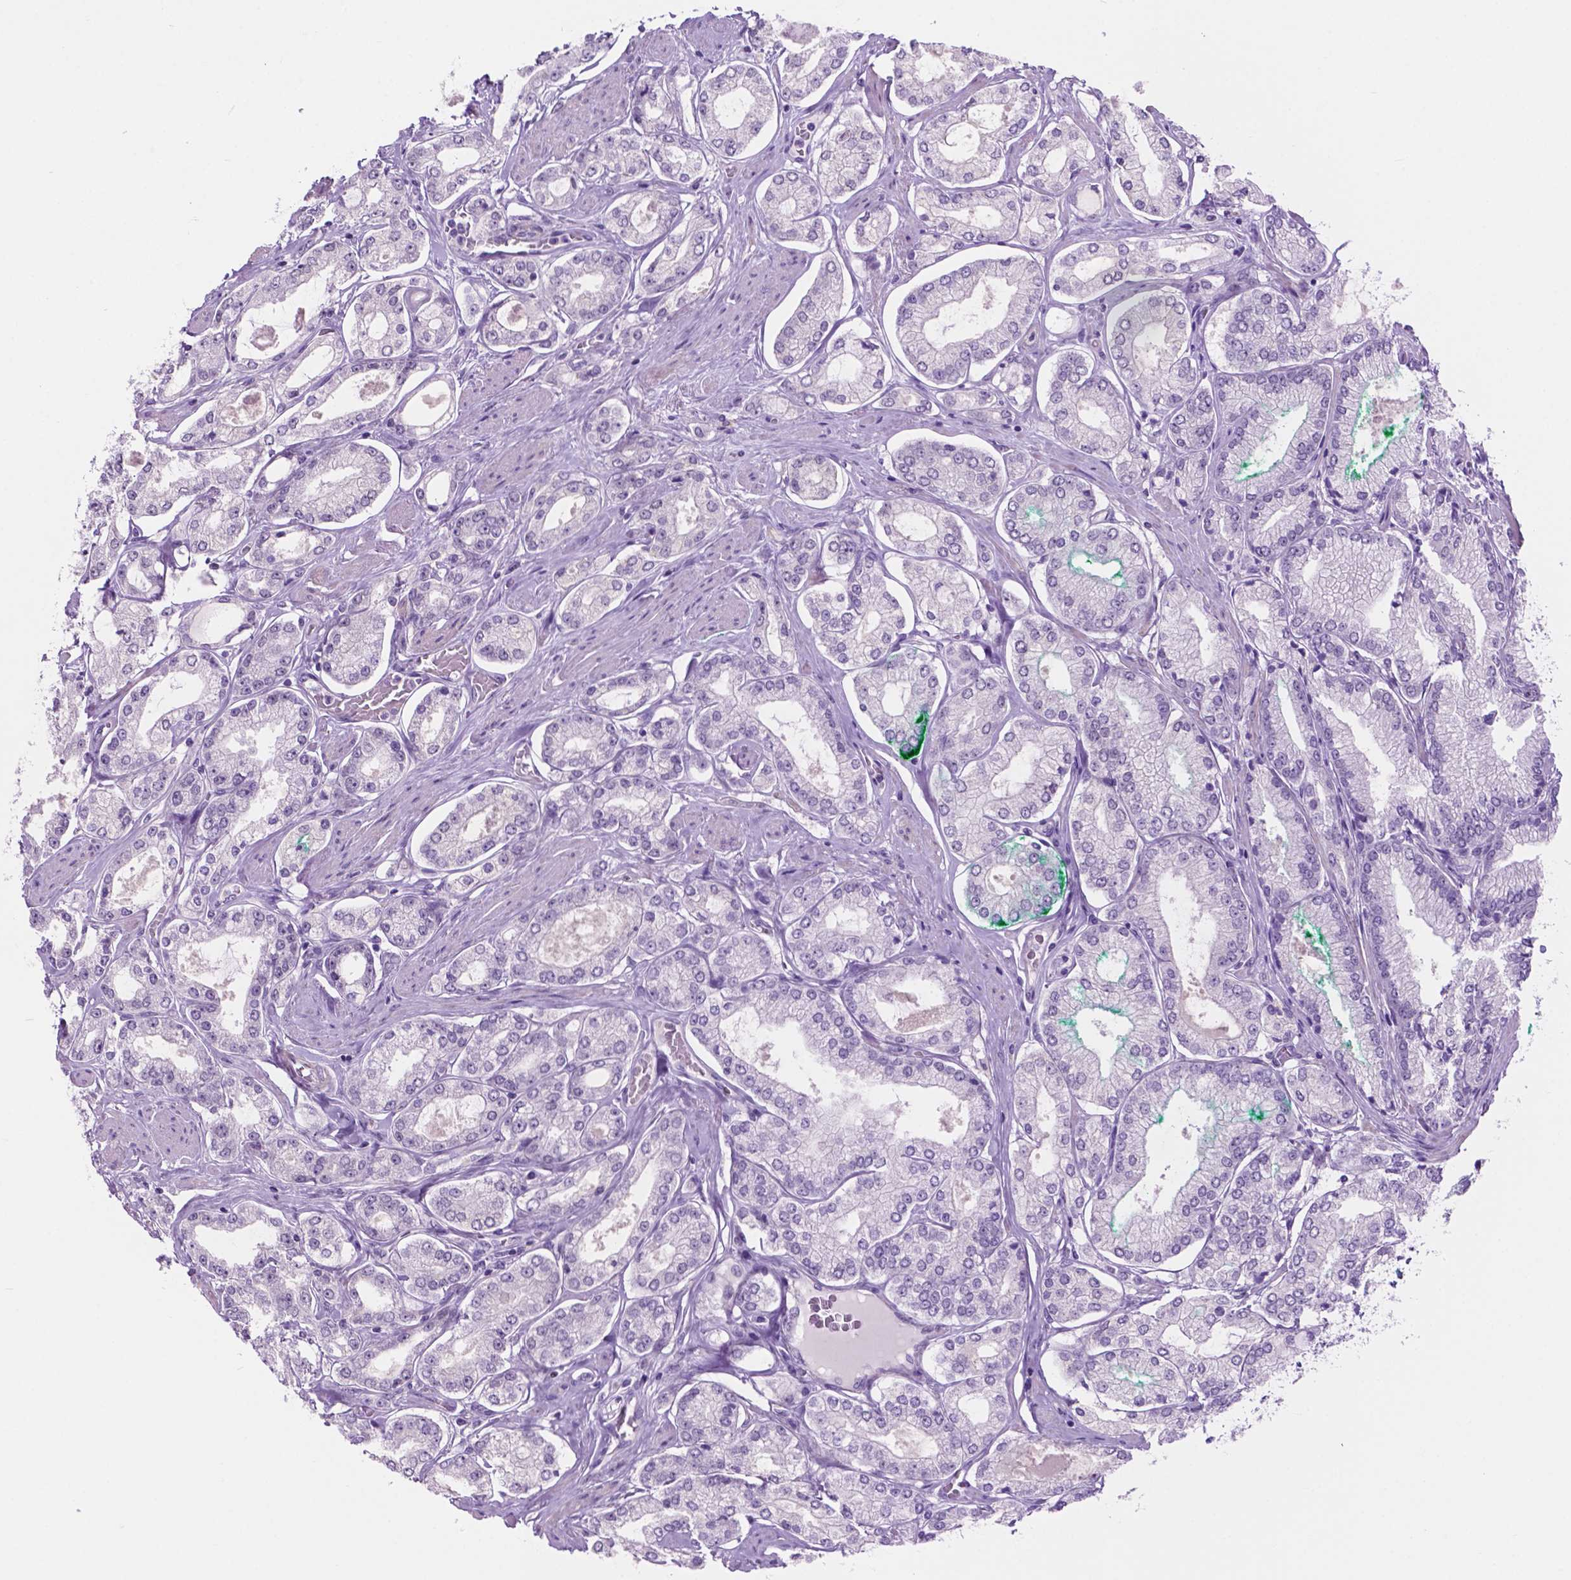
{"staining": {"intensity": "negative", "quantity": "none", "location": "none"}, "tissue": "prostate cancer", "cell_type": "Tumor cells", "image_type": "cancer", "snomed": [{"axis": "morphology", "description": "Adenocarcinoma, High grade"}, {"axis": "topography", "description": "Prostate"}], "caption": "Prostate cancer (high-grade adenocarcinoma) stained for a protein using IHC displays no staining tumor cells.", "gene": "ACY3", "patient": {"sex": "male", "age": 68}}